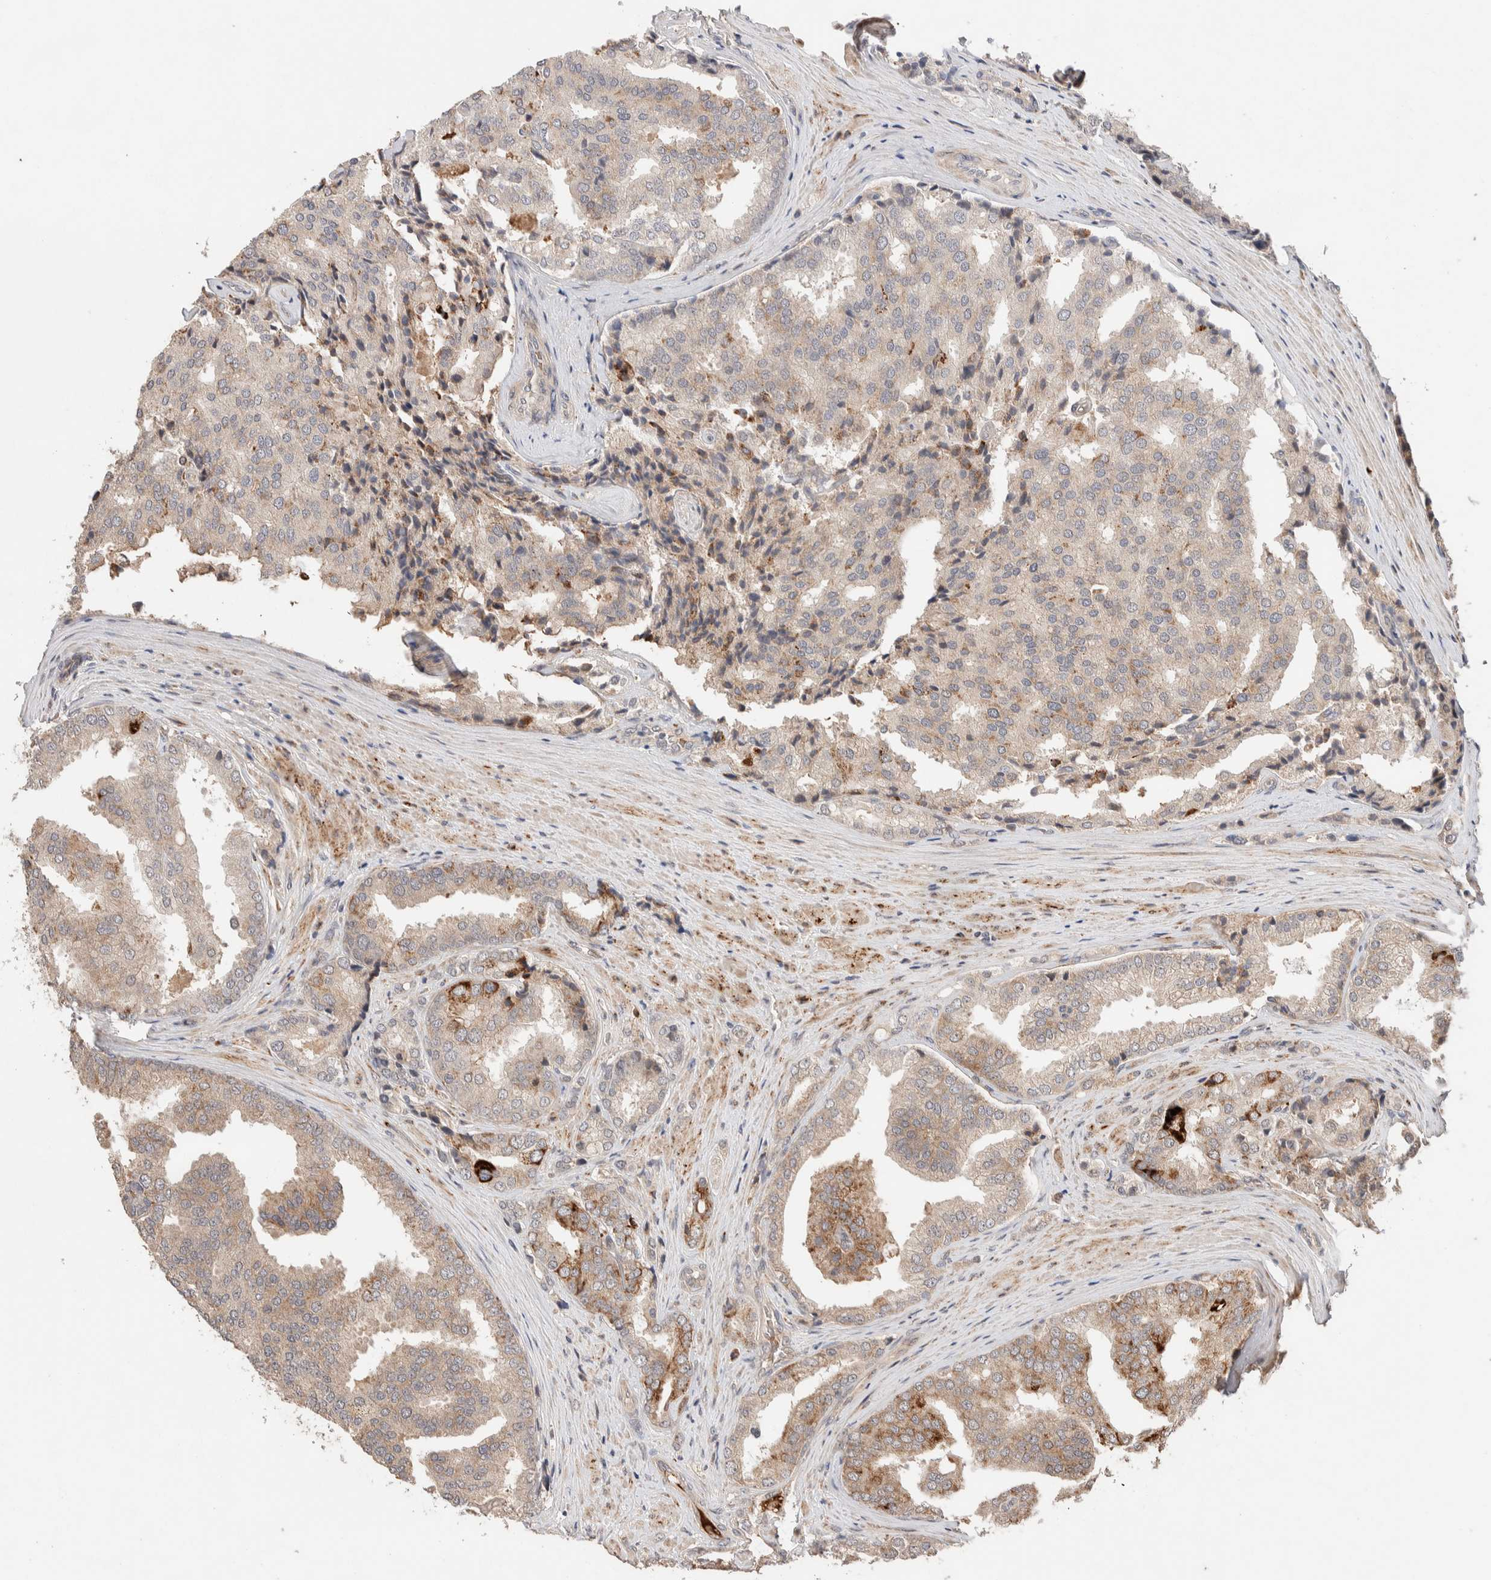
{"staining": {"intensity": "weak", "quantity": ">75%", "location": "cytoplasmic/membranous"}, "tissue": "prostate cancer", "cell_type": "Tumor cells", "image_type": "cancer", "snomed": [{"axis": "morphology", "description": "Adenocarcinoma, High grade"}, {"axis": "topography", "description": "Prostate"}], "caption": "The image exhibits a brown stain indicating the presence of a protein in the cytoplasmic/membranous of tumor cells in prostate cancer.", "gene": "CASK", "patient": {"sex": "male", "age": 50}}